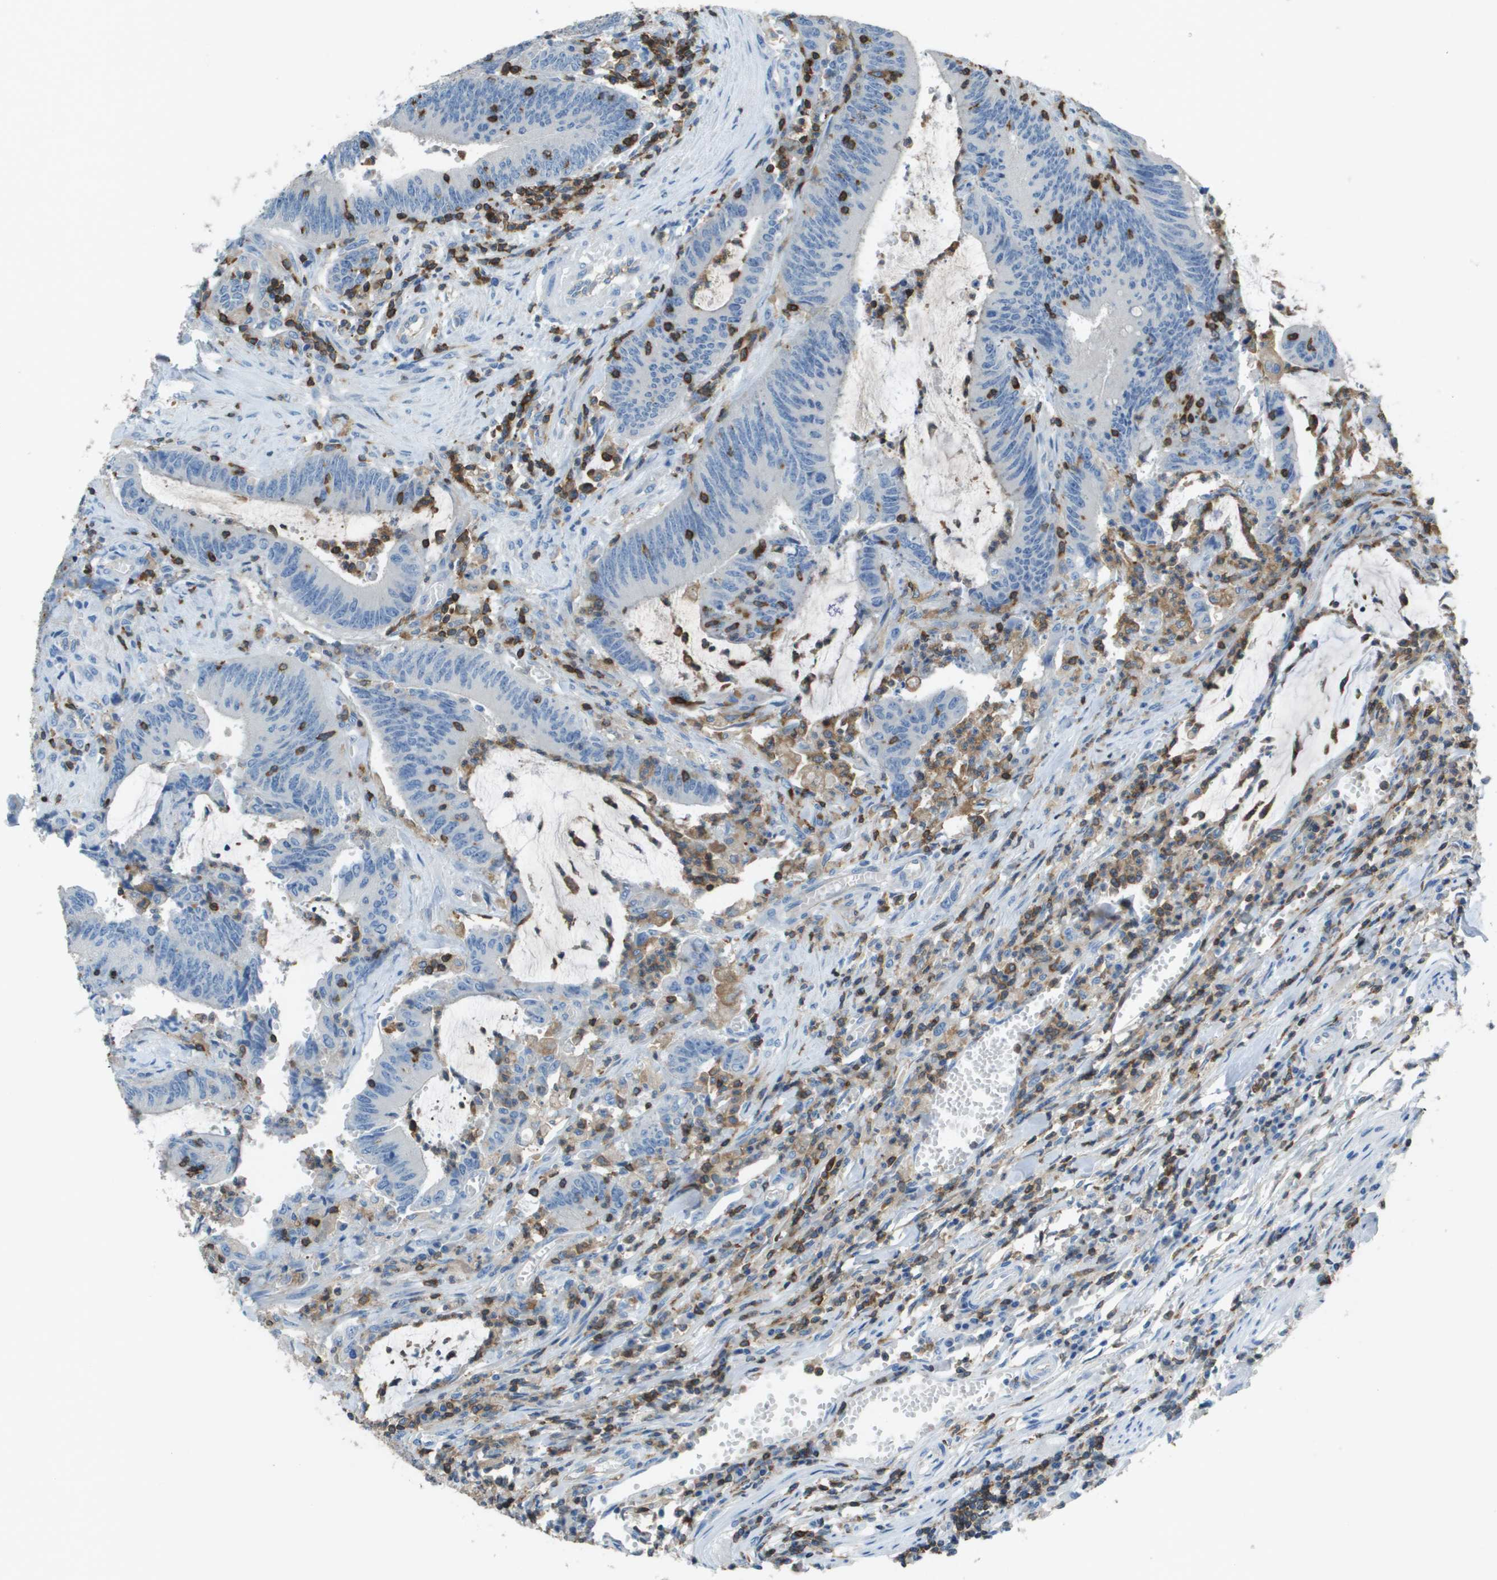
{"staining": {"intensity": "negative", "quantity": "none", "location": "none"}, "tissue": "colorectal cancer", "cell_type": "Tumor cells", "image_type": "cancer", "snomed": [{"axis": "morphology", "description": "Normal tissue, NOS"}, {"axis": "morphology", "description": "Adenocarcinoma, NOS"}, {"axis": "topography", "description": "Rectum"}], "caption": "This photomicrograph is of colorectal adenocarcinoma stained with immunohistochemistry to label a protein in brown with the nuclei are counter-stained blue. There is no positivity in tumor cells.", "gene": "APBB1IP", "patient": {"sex": "female", "age": 66}}